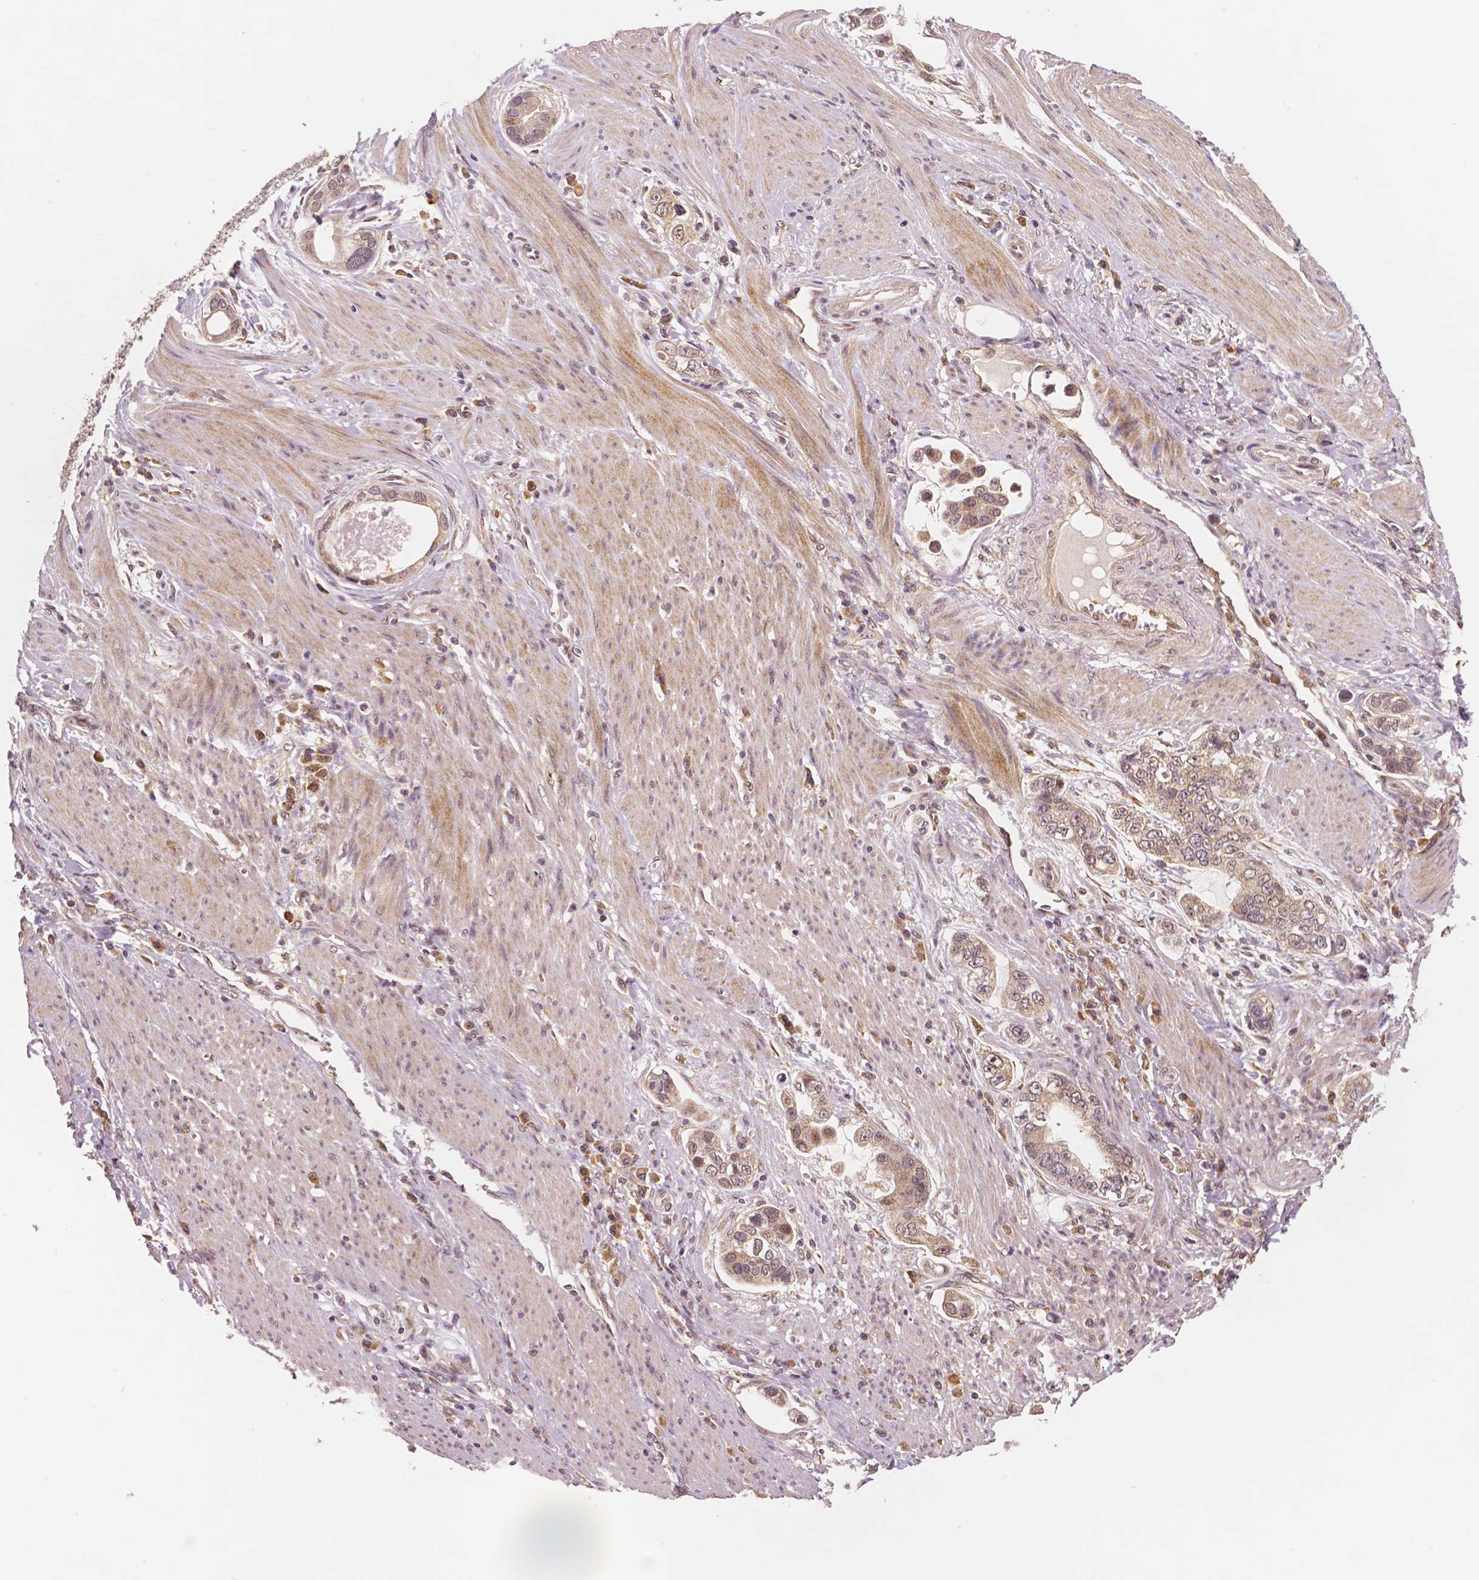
{"staining": {"intensity": "weak", "quantity": ">75%", "location": "cytoplasmic/membranous"}, "tissue": "stomach cancer", "cell_type": "Tumor cells", "image_type": "cancer", "snomed": [{"axis": "morphology", "description": "Adenocarcinoma, NOS"}, {"axis": "topography", "description": "Stomach, lower"}], "caption": "Weak cytoplasmic/membranous protein positivity is present in about >75% of tumor cells in stomach adenocarcinoma.", "gene": "STAT3", "patient": {"sex": "female", "age": 93}}